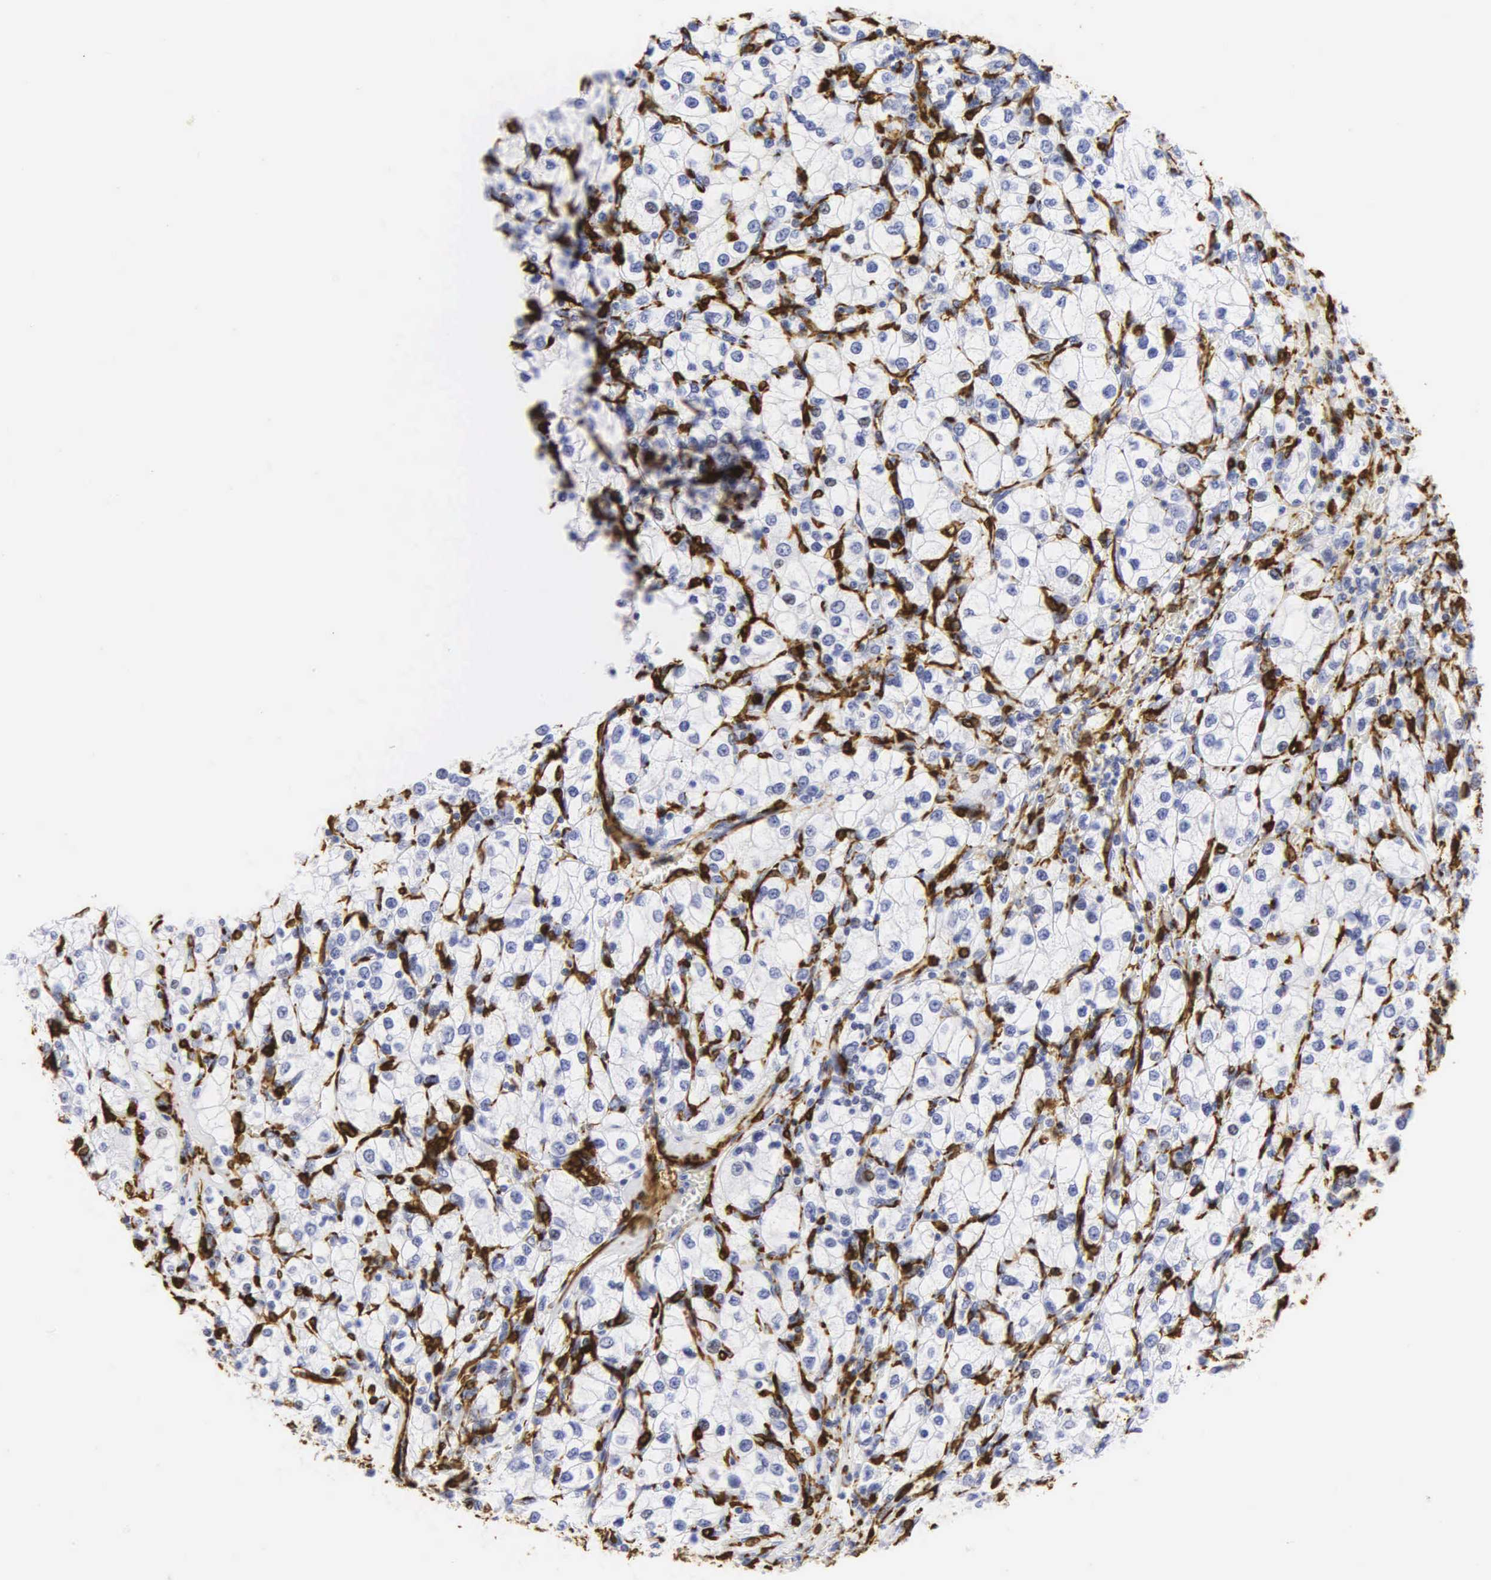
{"staining": {"intensity": "weak", "quantity": "<25%", "location": "nuclear"}, "tissue": "renal cancer", "cell_type": "Tumor cells", "image_type": "cancer", "snomed": [{"axis": "morphology", "description": "Adenocarcinoma, NOS"}, {"axis": "topography", "description": "Kidney"}], "caption": "Protein analysis of renal cancer (adenocarcinoma) exhibits no significant expression in tumor cells.", "gene": "ACTA2", "patient": {"sex": "female", "age": 62}}